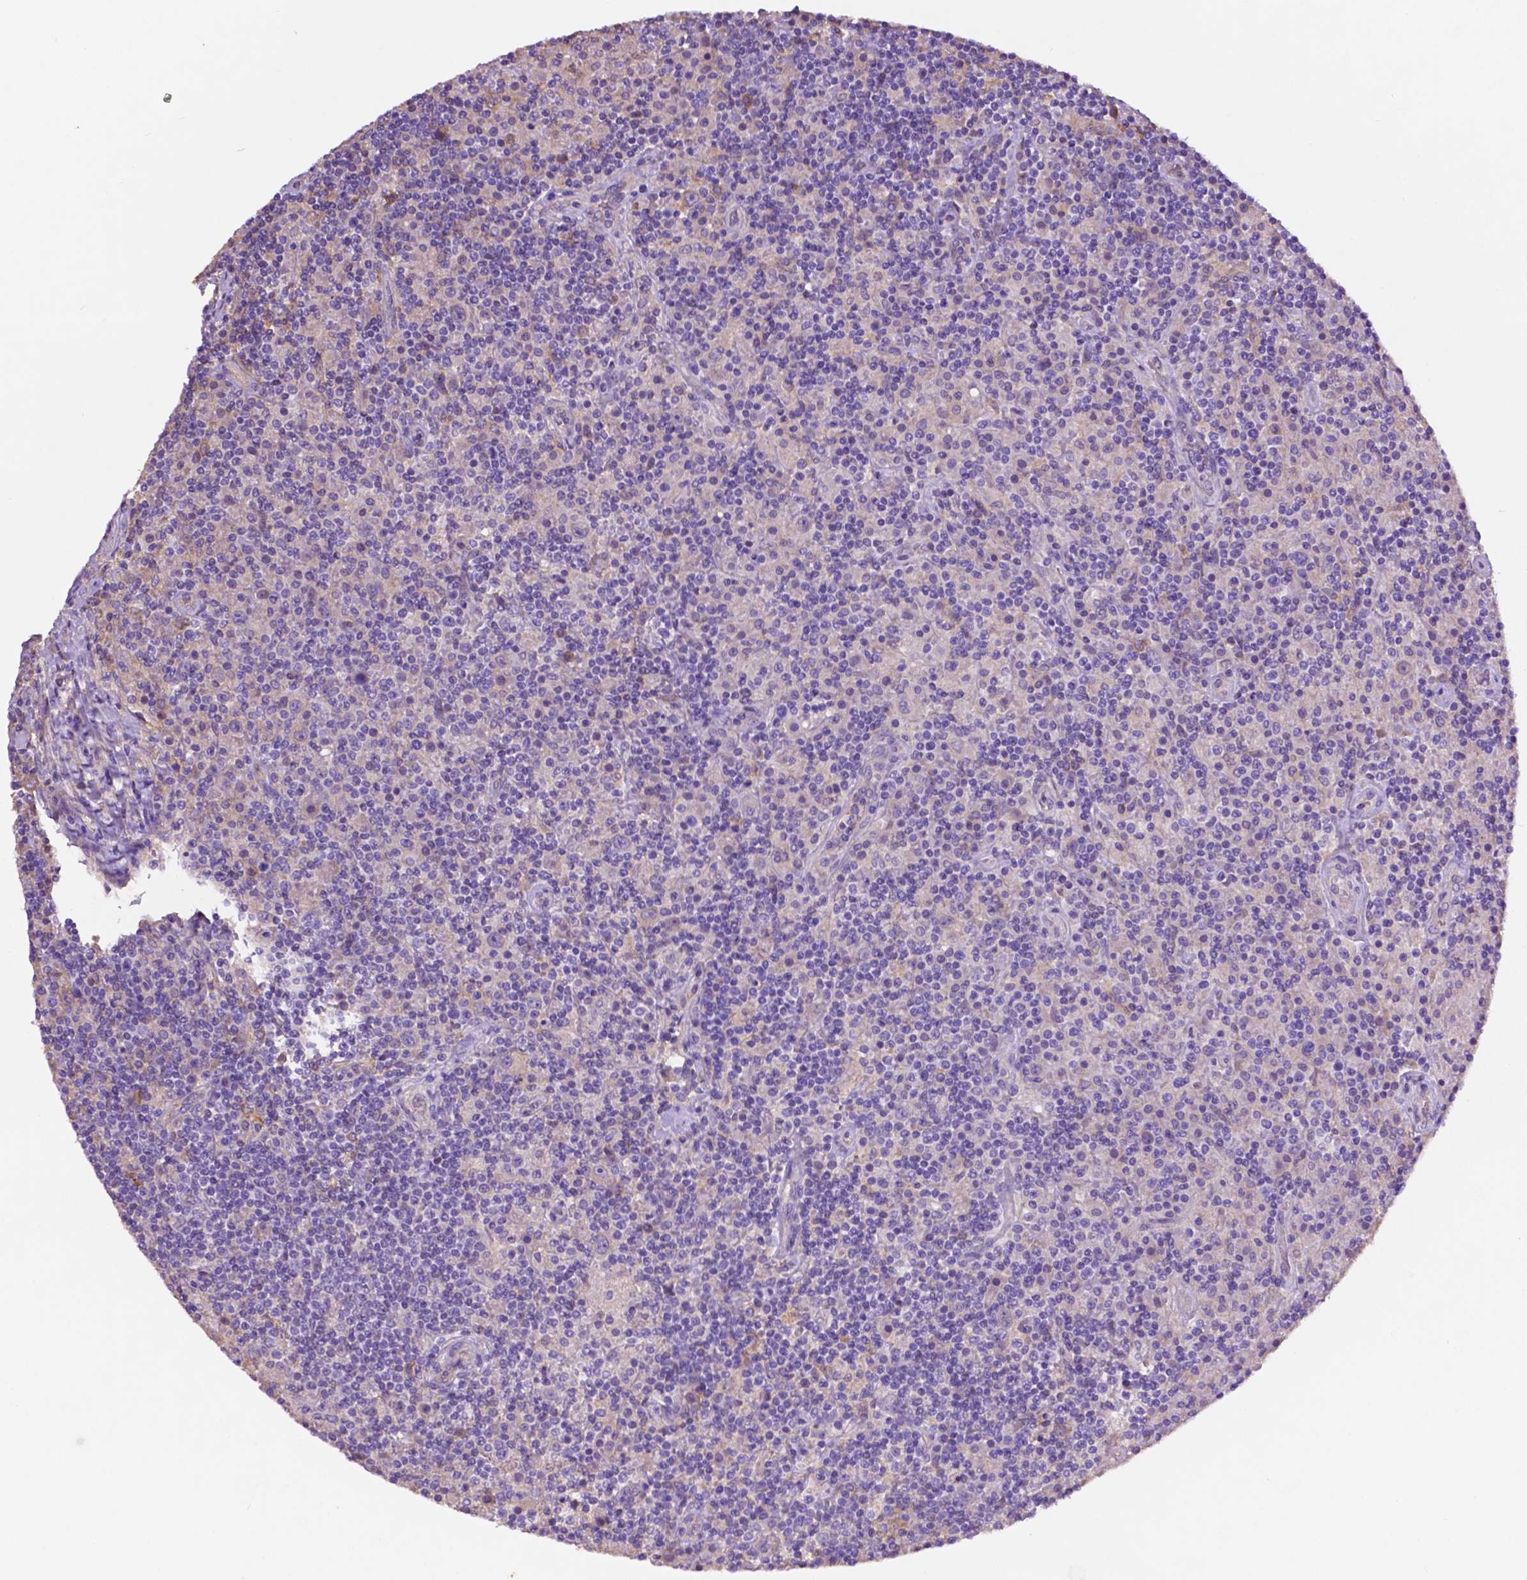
{"staining": {"intensity": "weak", "quantity": "<25%", "location": "cytoplasmic/membranous"}, "tissue": "lymphoma", "cell_type": "Tumor cells", "image_type": "cancer", "snomed": [{"axis": "morphology", "description": "Hodgkin's disease, NOS"}, {"axis": "topography", "description": "Lymph node"}], "caption": "This is an immunohistochemistry (IHC) micrograph of human lymphoma. There is no expression in tumor cells.", "gene": "GDPD5", "patient": {"sex": "male", "age": 70}}